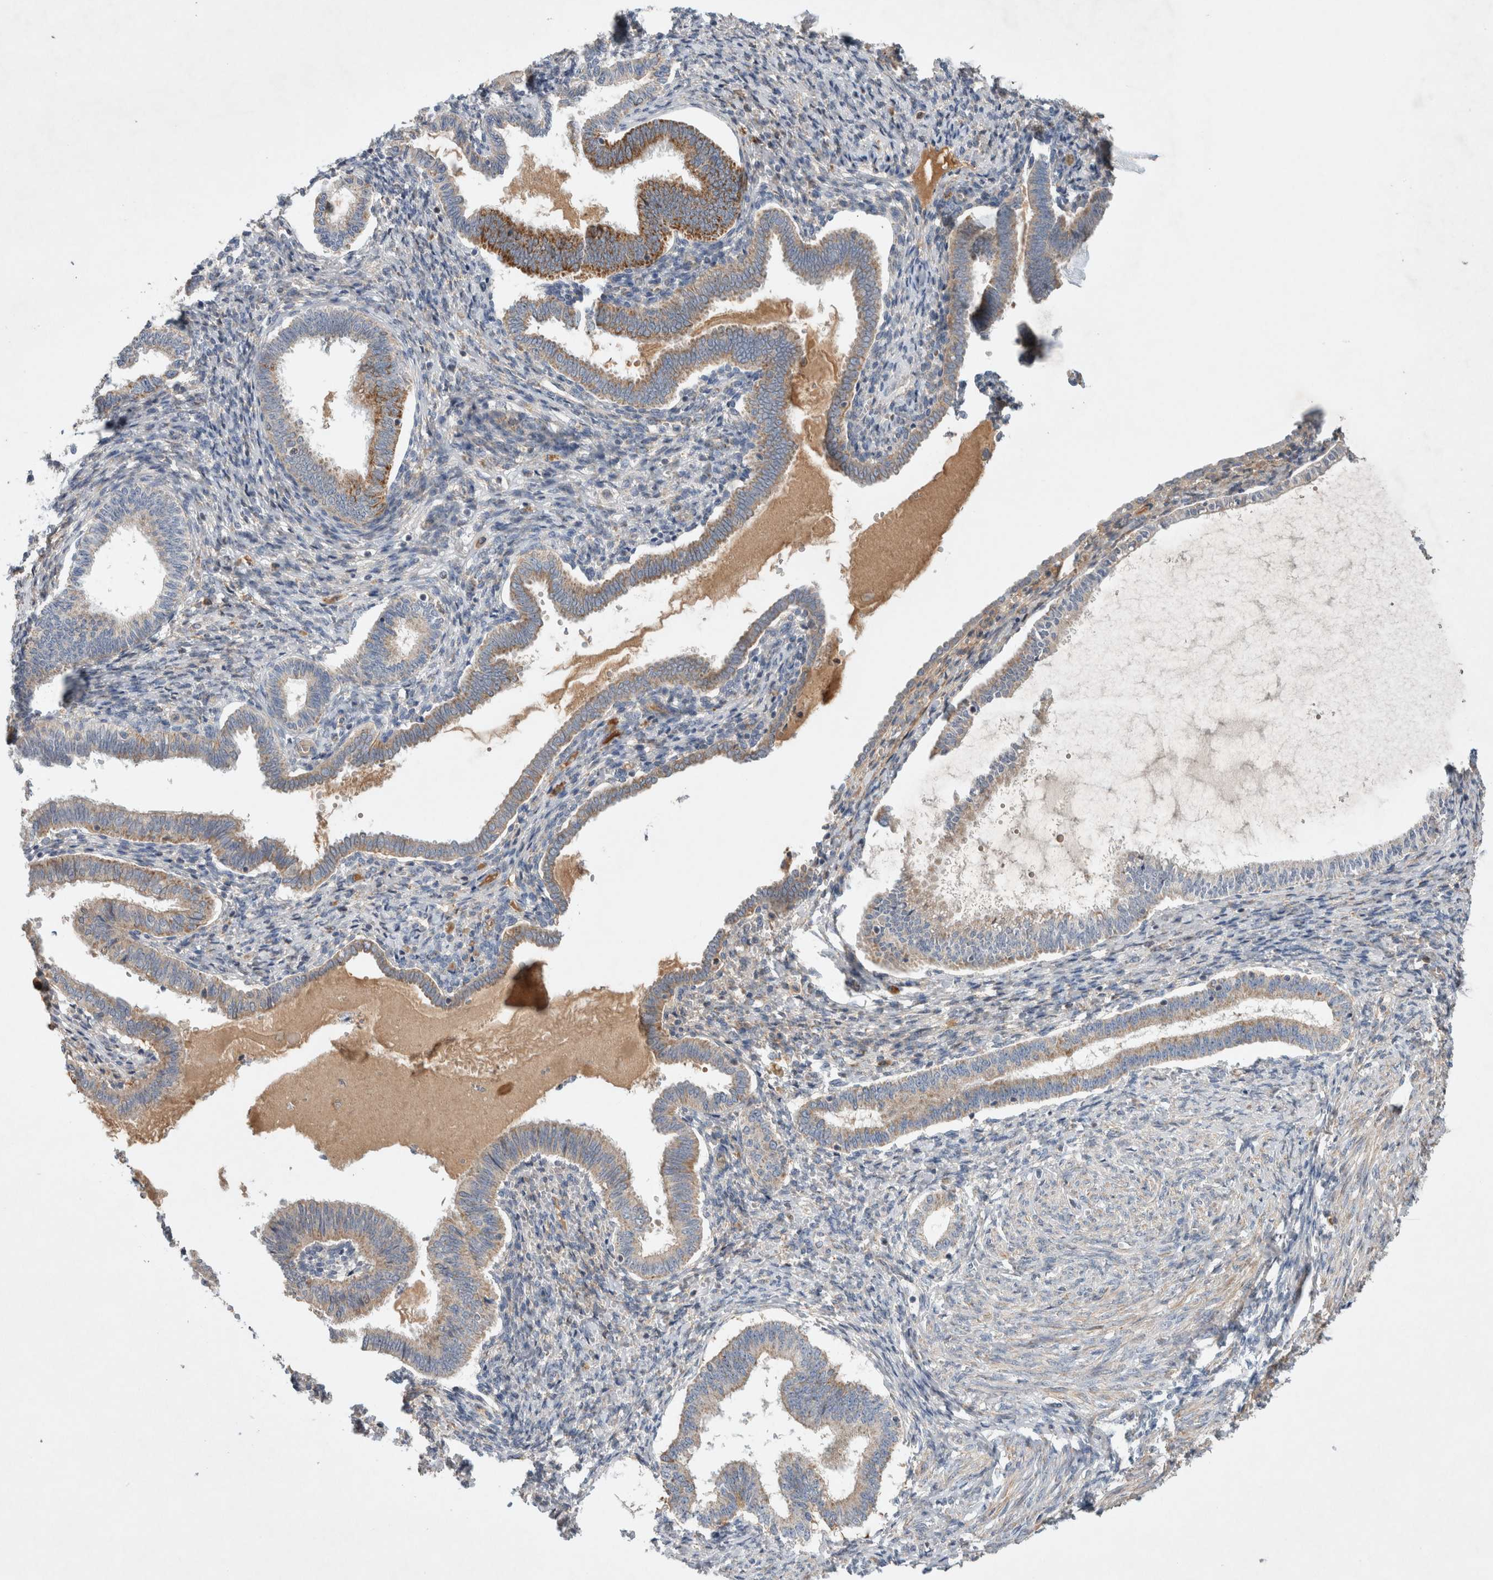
{"staining": {"intensity": "negative", "quantity": "none", "location": "none"}, "tissue": "endometrium", "cell_type": "Cells in endometrial stroma", "image_type": "normal", "snomed": [{"axis": "morphology", "description": "Normal tissue, NOS"}, {"axis": "topography", "description": "Endometrium"}], "caption": "Cells in endometrial stroma show no significant protein staining in unremarkable endometrium. (DAB IHC, high magnification).", "gene": "MRPS28", "patient": {"sex": "female", "age": 77}}